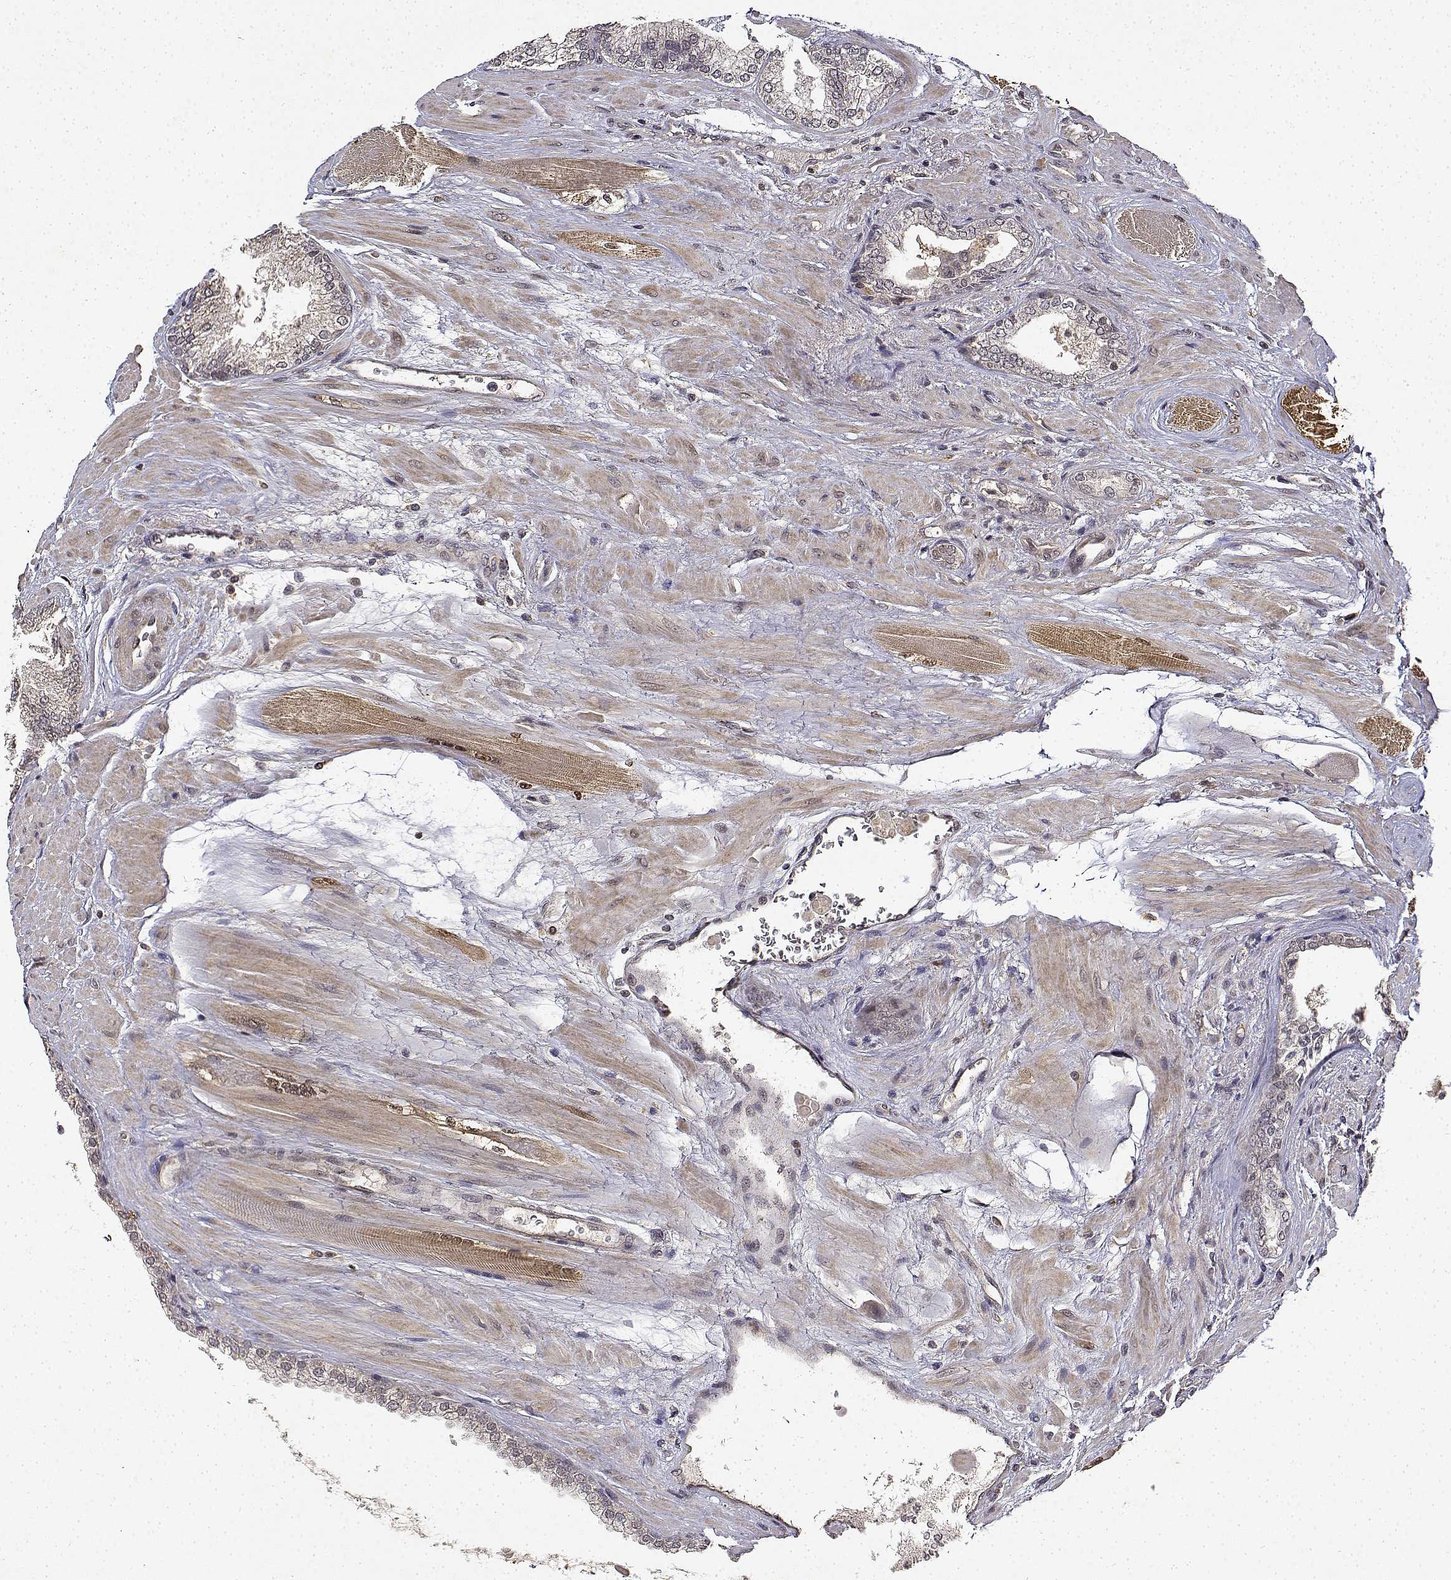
{"staining": {"intensity": "negative", "quantity": "none", "location": "none"}, "tissue": "prostate cancer", "cell_type": "Tumor cells", "image_type": "cancer", "snomed": [{"axis": "morphology", "description": "Adenocarcinoma, High grade"}, {"axis": "topography", "description": "Prostate"}], "caption": "The histopathology image demonstrates no significant expression in tumor cells of prostate cancer.", "gene": "BDNF", "patient": {"sex": "male", "age": 64}}